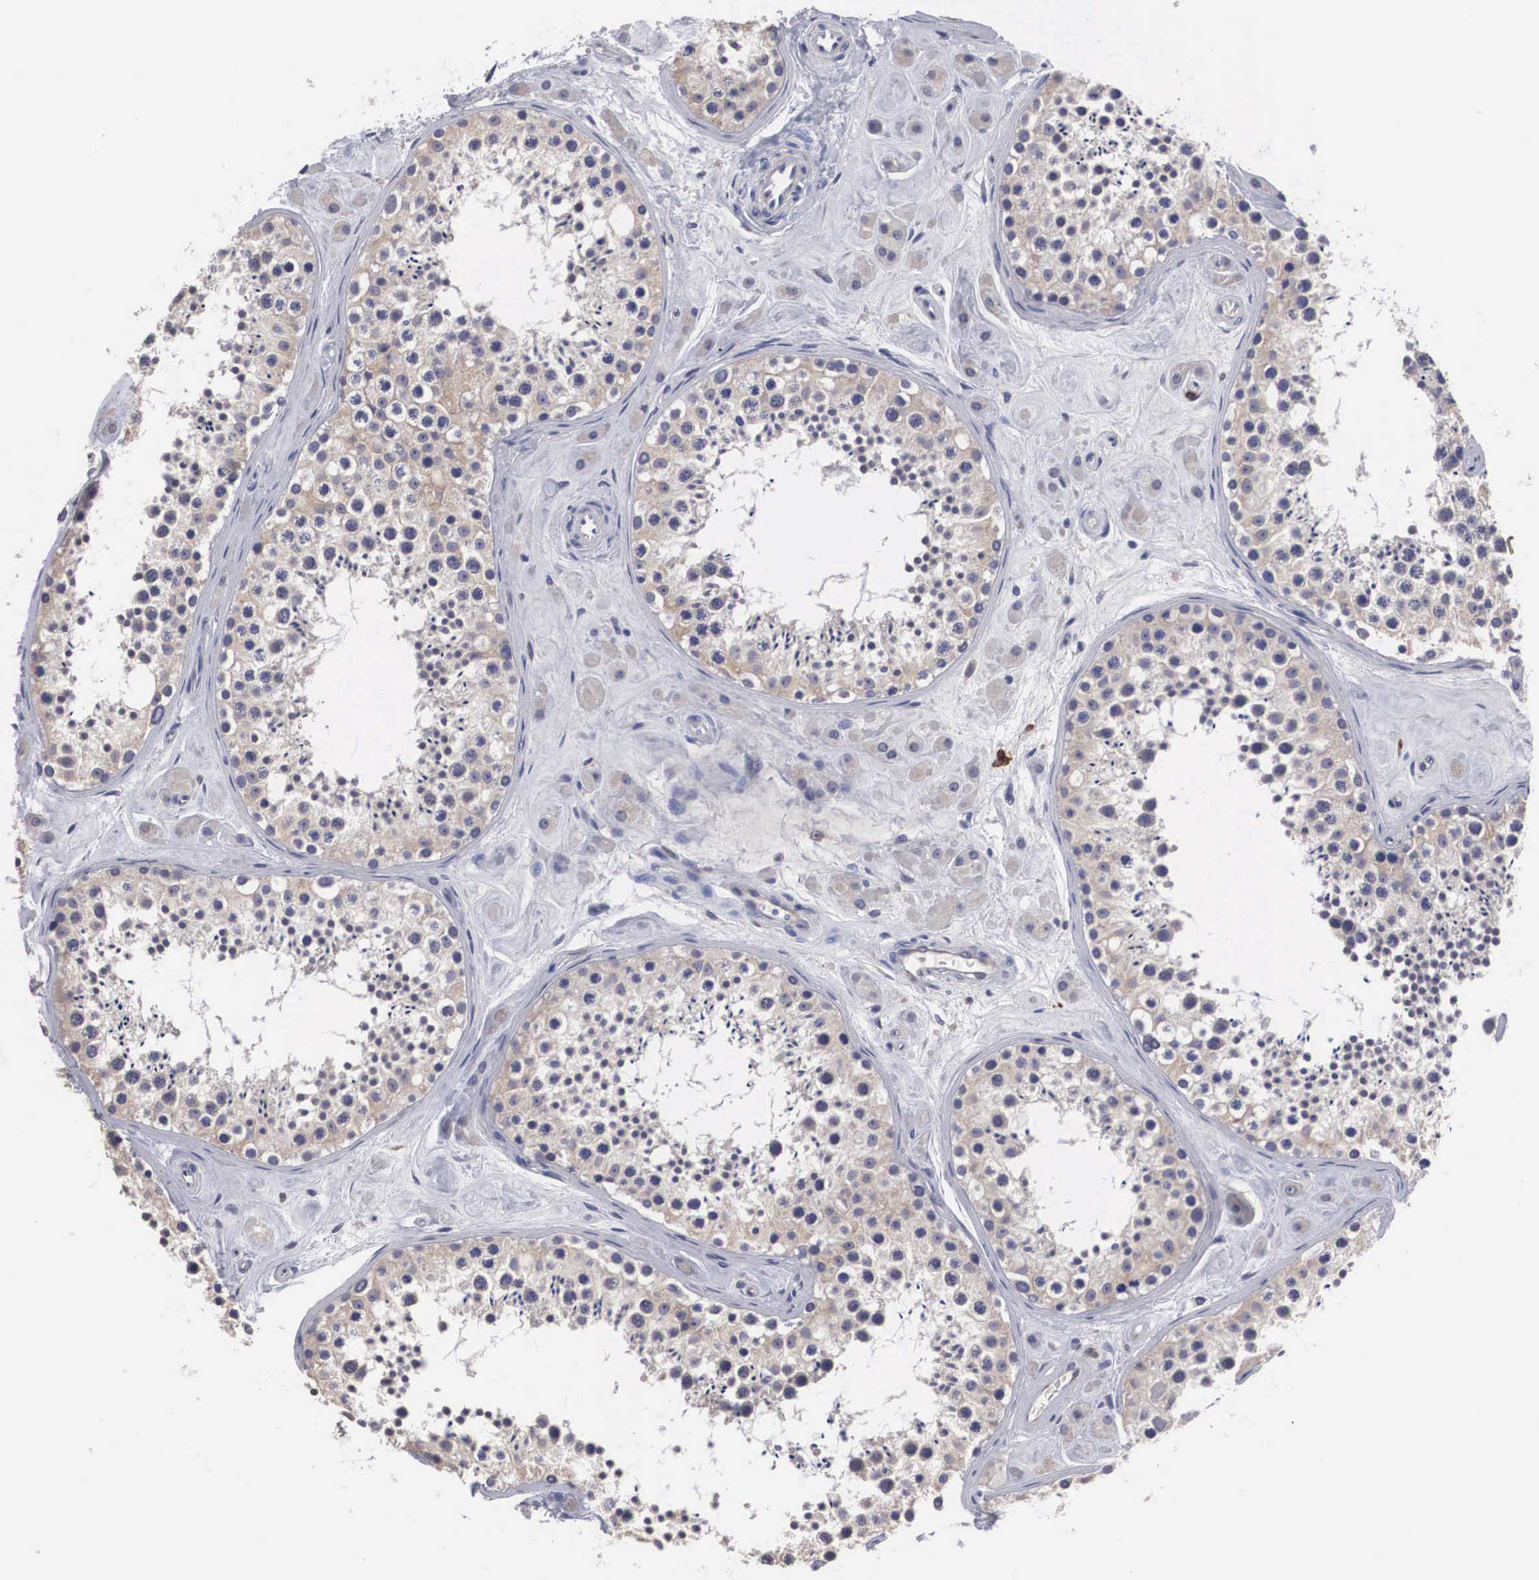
{"staining": {"intensity": "weak", "quantity": "25%-75%", "location": "cytoplasmic/membranous"}, "tissue": "testis", "cell_type": "Cells in seminiferous ducts", "image_type": "normal", "snomed": [{"axis": "morphology", "description": "Normal tissue, NOS"}, {"axis": "topography", "description": "Testis"}], "caption": "The image reveals staining of unremarkable testis, revealing weak cytoplasmic/membranous protein expression (brown color) within cells in seminiferous ducts.", "gene": "HMOX1", "patient": {"sex": "male", "age": 38}}